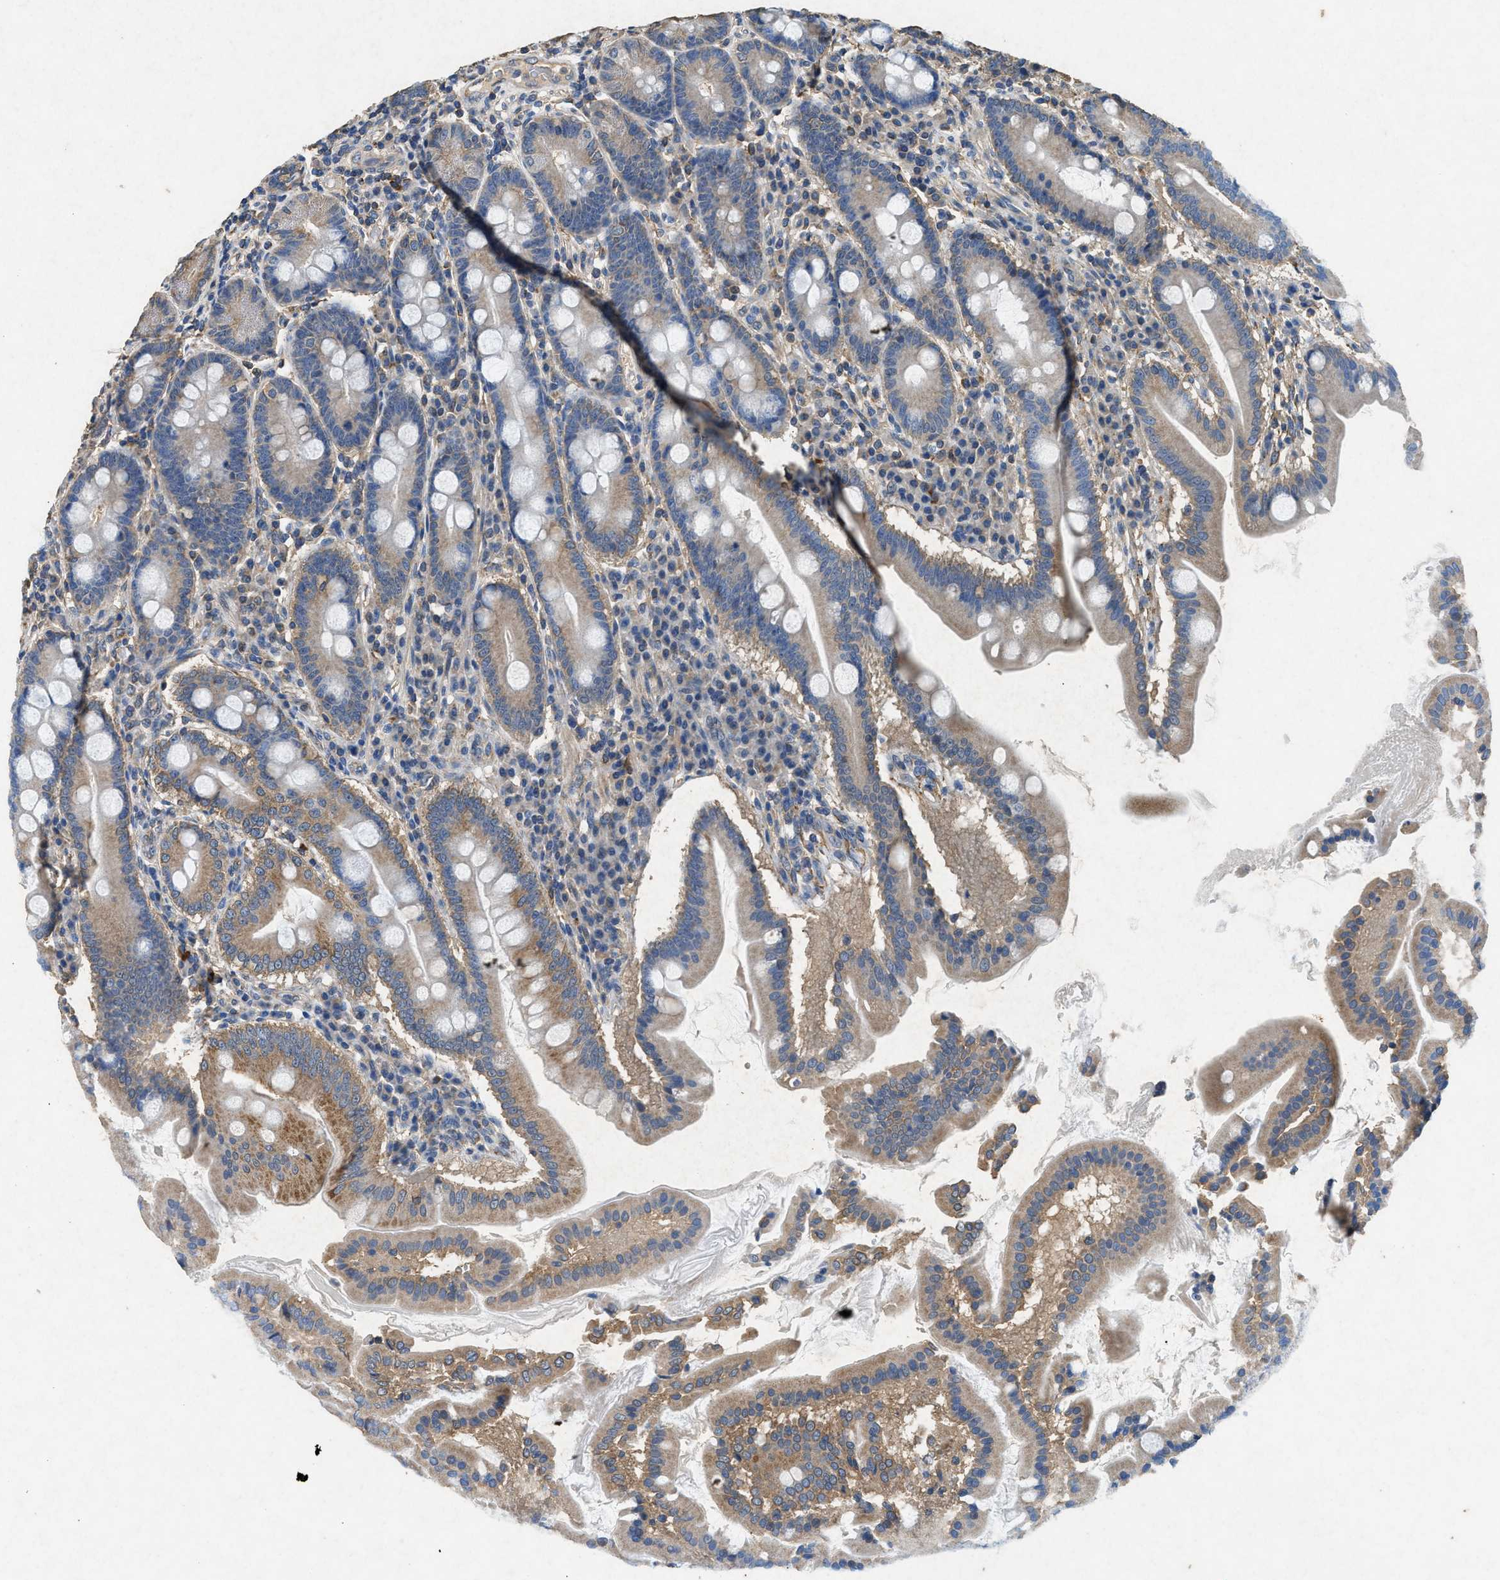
{"staining": {"intensity": "weak", "quantity": ">75%", "location": "cytoplasmic/membranous"}, "tissue": "duodenum", "cell_type": "Glandular cells", "image_type": "normal", "snomed": [{"axis": "morphology", "description": "Normal tissue, NOS"}, {"axis": "topography", "description": "Duodenum"}], "caption": "High-magnification brightfield microscopy of normal duodenum stained with DAB (brown) and counterstained with hematoxylin (blue). glandular cells exhibit weak cytoplasmic/membranous positivity is present in approximately>75% of cells. The protein of interest is shown in brown color, while the nuclei are stained blue.", "gene": "CDK15", "patient": {"sex": "male", "age": 50}}